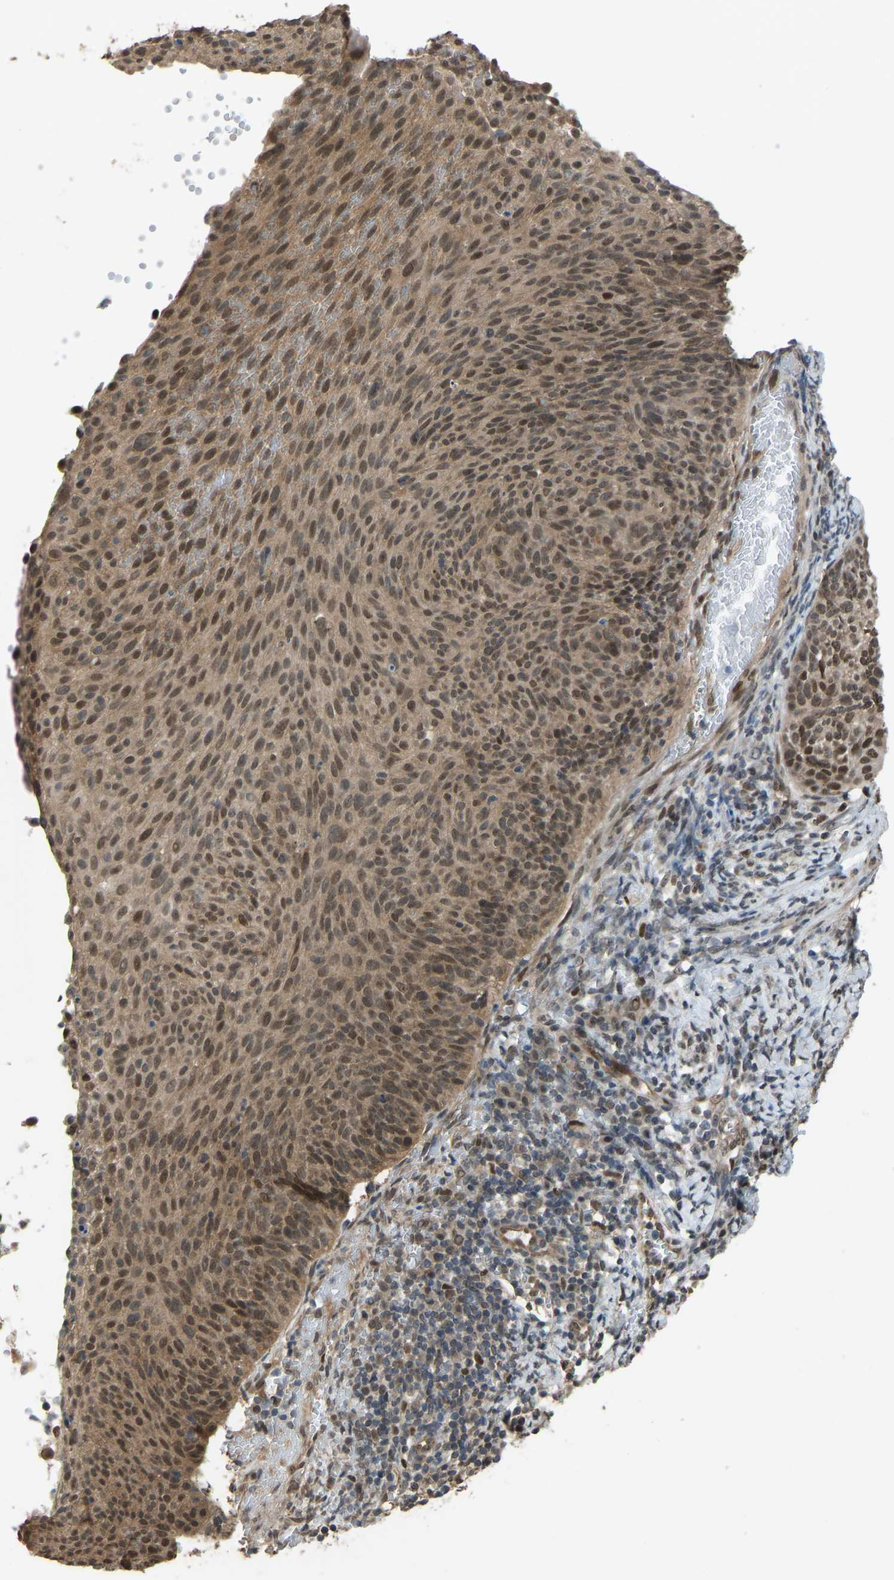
{"staining": {"intensity": "strong", "quantity": ">75%", "location": "cytoplasmic/membranous,nuclear"}, "tissue": "cervical cancer", "cell_type": "Tumor cells", "image_type": "cancer", "snomed": [{"axis": "morphology", "description": "Squamous cell carcinoma, NOS"}, {"axis": "topography", "description": "Cervix"}], "caption": "Immunohistochemical staining of human cervical cancer shows high levels of strong cytoplasmic/membranous and nuclear protein positivity in about >75% of tumor cells.", "gene": "KPNA6", "patient": {"sex": "female", "age": 70}}